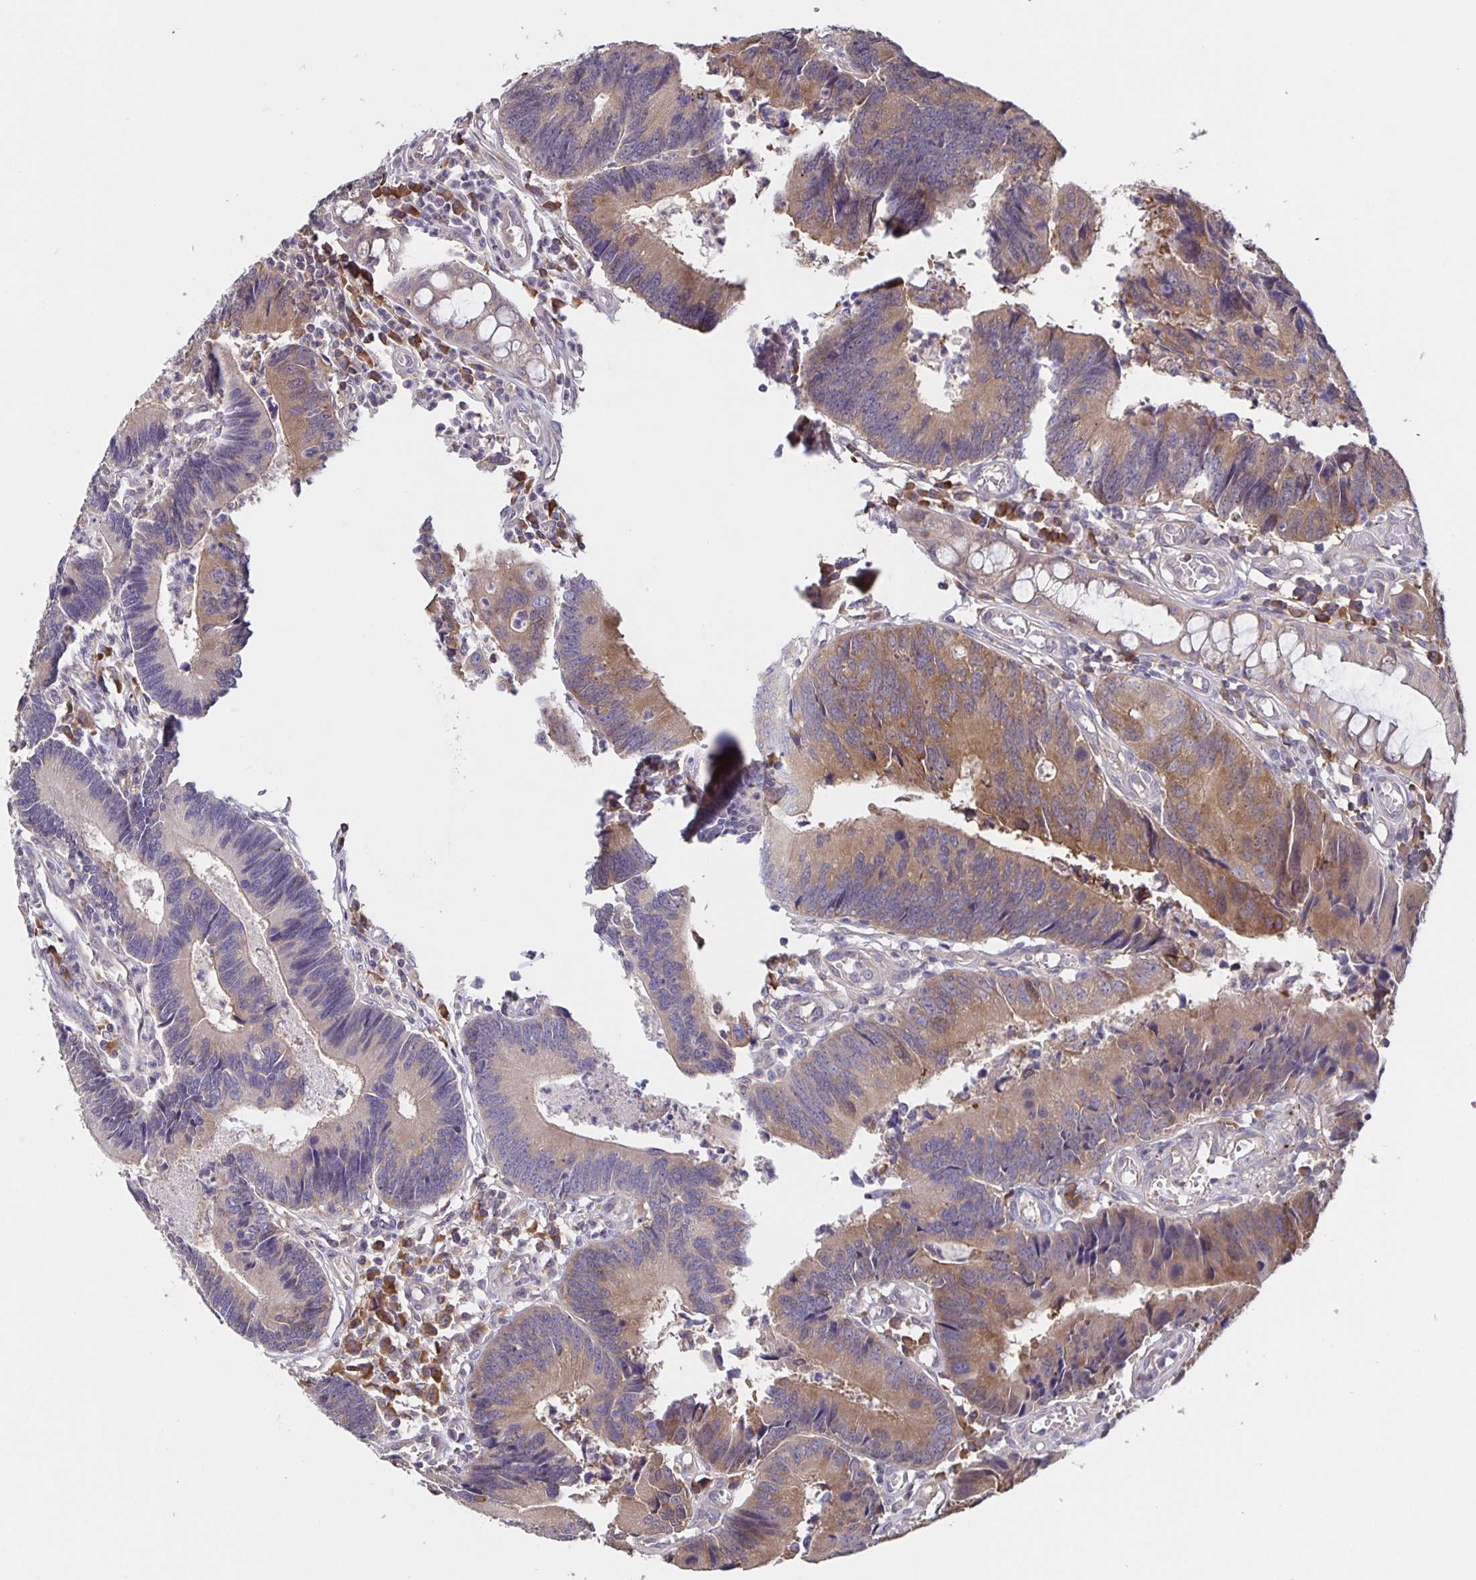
{"staining": {"intensity": "moderate", "quantity": "25%-75%", "location": "cytoplasmic/membranous"}, "tissue": "colorectal cancer", "cell_type": "Tumor cells", "image_type": "cancer", "snomed": [{"axis": "morphology", "description": "Adenocarcinoma, NOS"}, {"axis": "topography", "description": "Colon"}], "caption": "This image displays immunohistochemistry (IHC) staining of human colorectal adenocarcinoma, with medium moderate cytoplasmic/membranous staining in about 25%-75% of tumor cells.", "gene": "FEM1C", "patient": {"sex": "female", "age": 67}}